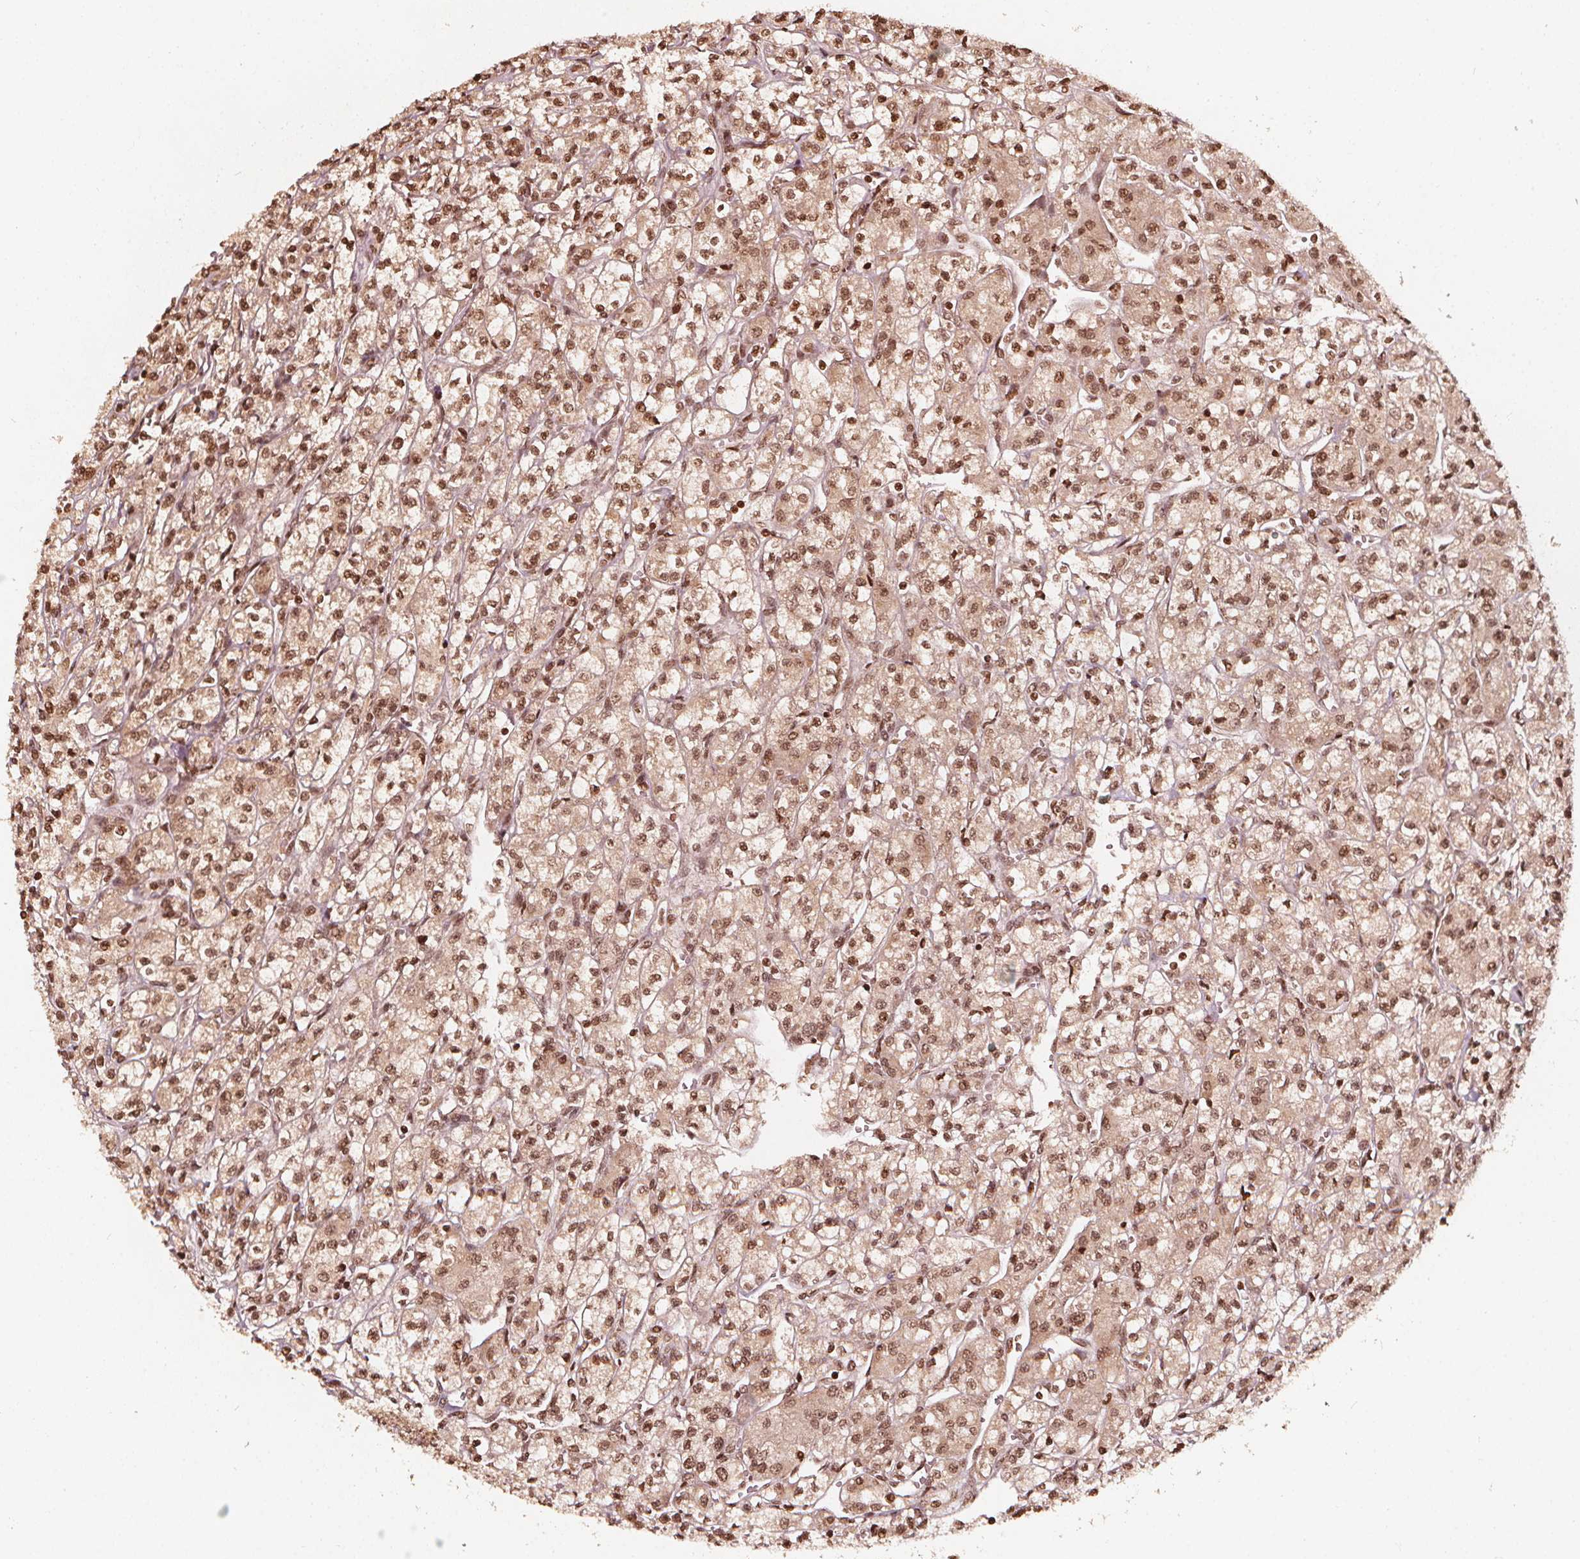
{"staining": {"intensity": "moderate", "quantity": ">75%", "location": "nuclear"}, "tissue": "renal cancer", "cell_type": "Tumor cells", "image_type": "cancer", "snomed": [{"axis": "morphology", "description": "Adenocarcinoma, NOS"}, {"axis": "topography", "description": "Kidney"}], "caption": "About >75% of tumor cells in human renal adenocarcinoma exhibit moderate nuclear protein staining as visualized by brown immunohistochemical staining.", "gene": "H3C14", "patient": {"sex": "female", "age": 70}}